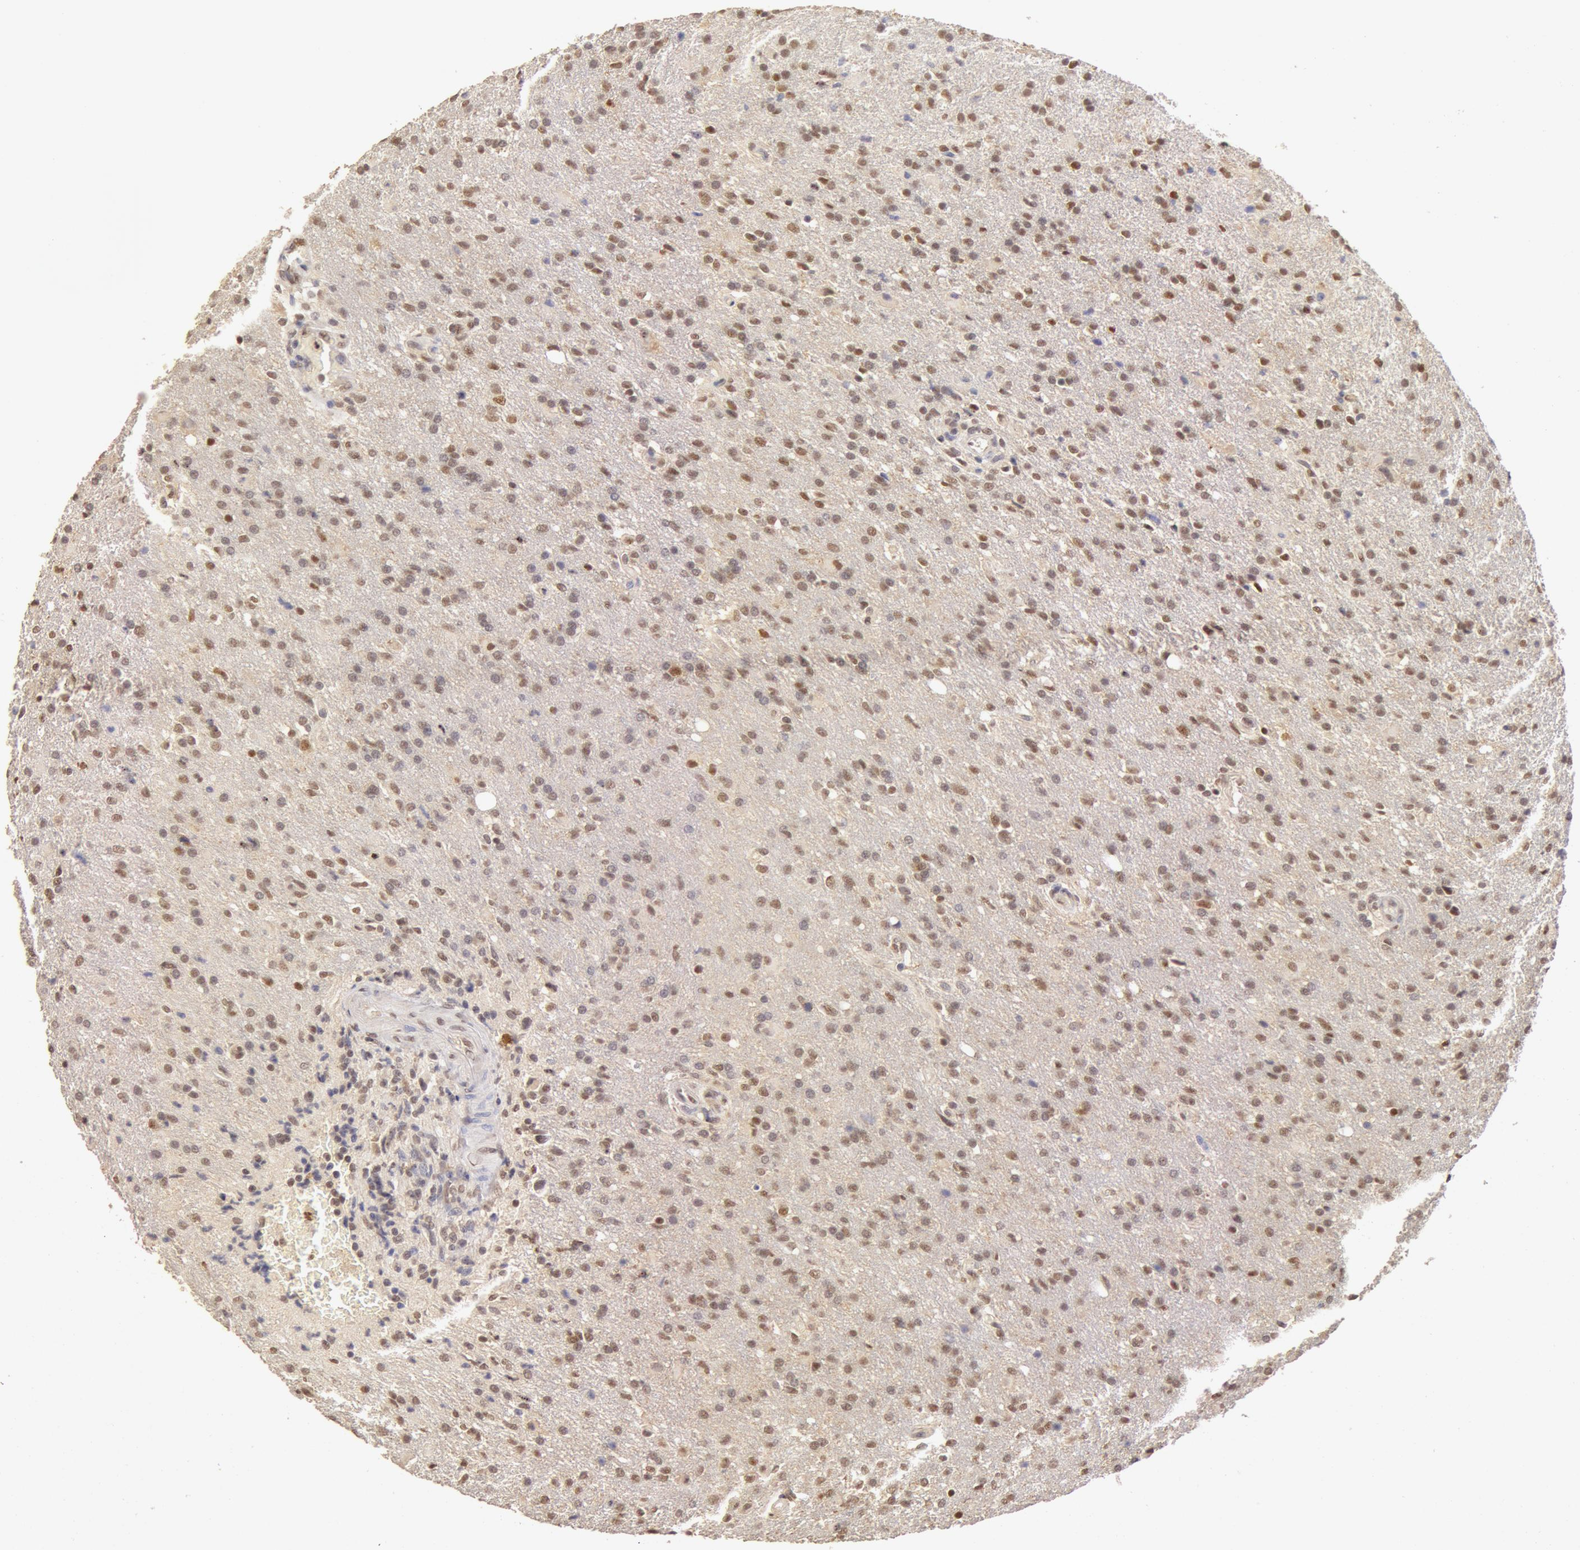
{"staining": {"intensity": "moderate", "quantity": "25%-75%", "location": "nuclear"}, "tissue": "glioma", "cell_type": "Tumor cells", "image_type": "cancer", "snomed": [{"axis": "morphology", "description": "Glioma, malignant, High grade"}, {"axis": "topography", "description": "Brain"}], "caption": "Glioma stained with DAB IHC reveals medium levels of moderate nuclear expression in about 25%-75% of tumor cells.", "gene": "SNRNP70", "patient": {"sex": "male", "age": 68}}